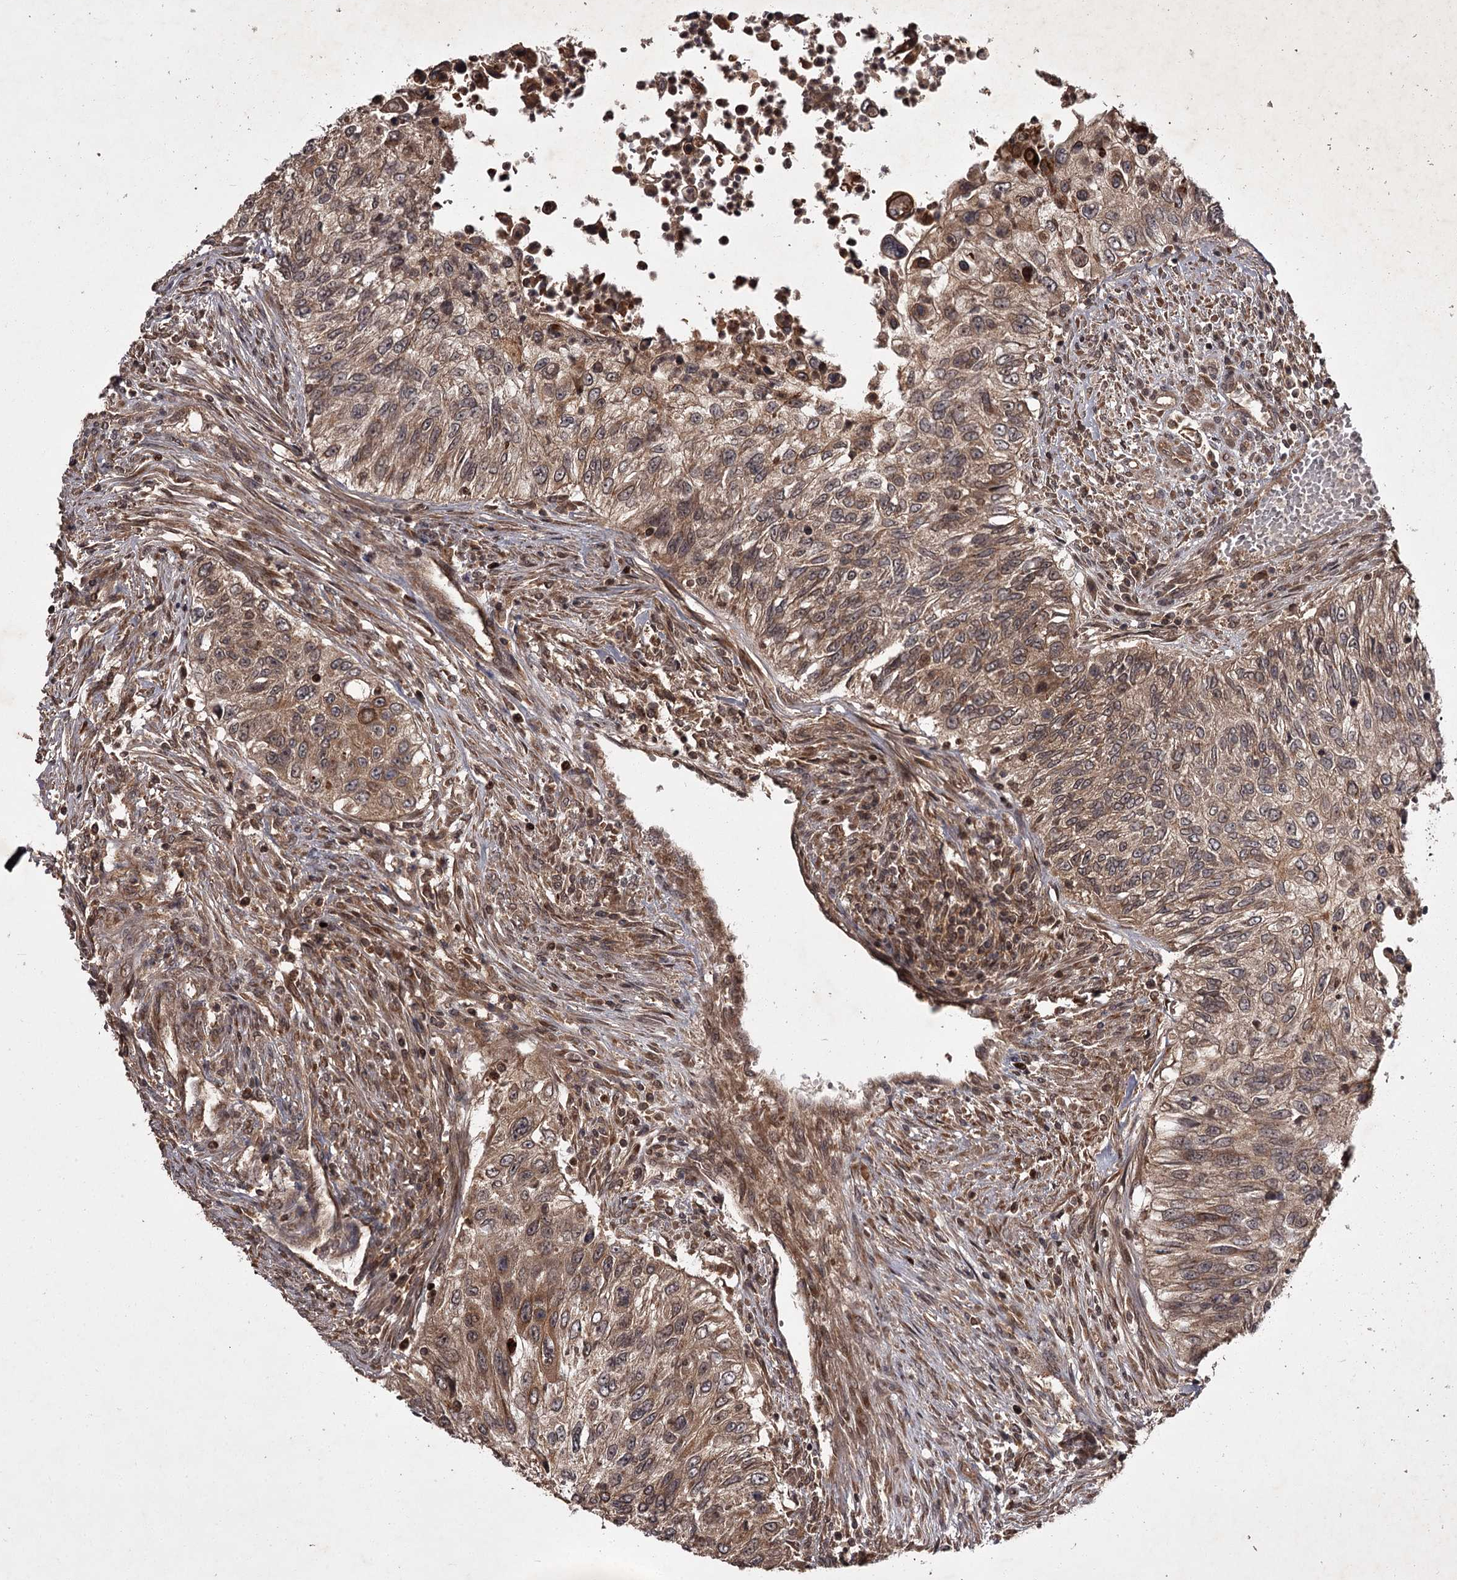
{"staining": {"intensity": "weak", "quantity": ">75%", "location": "cytoplasmic/membranous"}, "tissue": "urothelial cancer", "cell_type": "Tumor cells", "image_type": "cancer", "snomed": [{"axis": "morphology", "description": "Urothelial carcinoma, High grade"}, {"axis": "topography", "description": "Urinary bladder"}], "caption": "This is a photomicrograph of immunohistochemistry (IHC) staining of urothelial carcinoma (high-grade), which shows weak expression in the cytoplasmic/membranous of tumor cells.", "gene": "TBC1D23", "patient": {"sex": "female", "age": 60}}